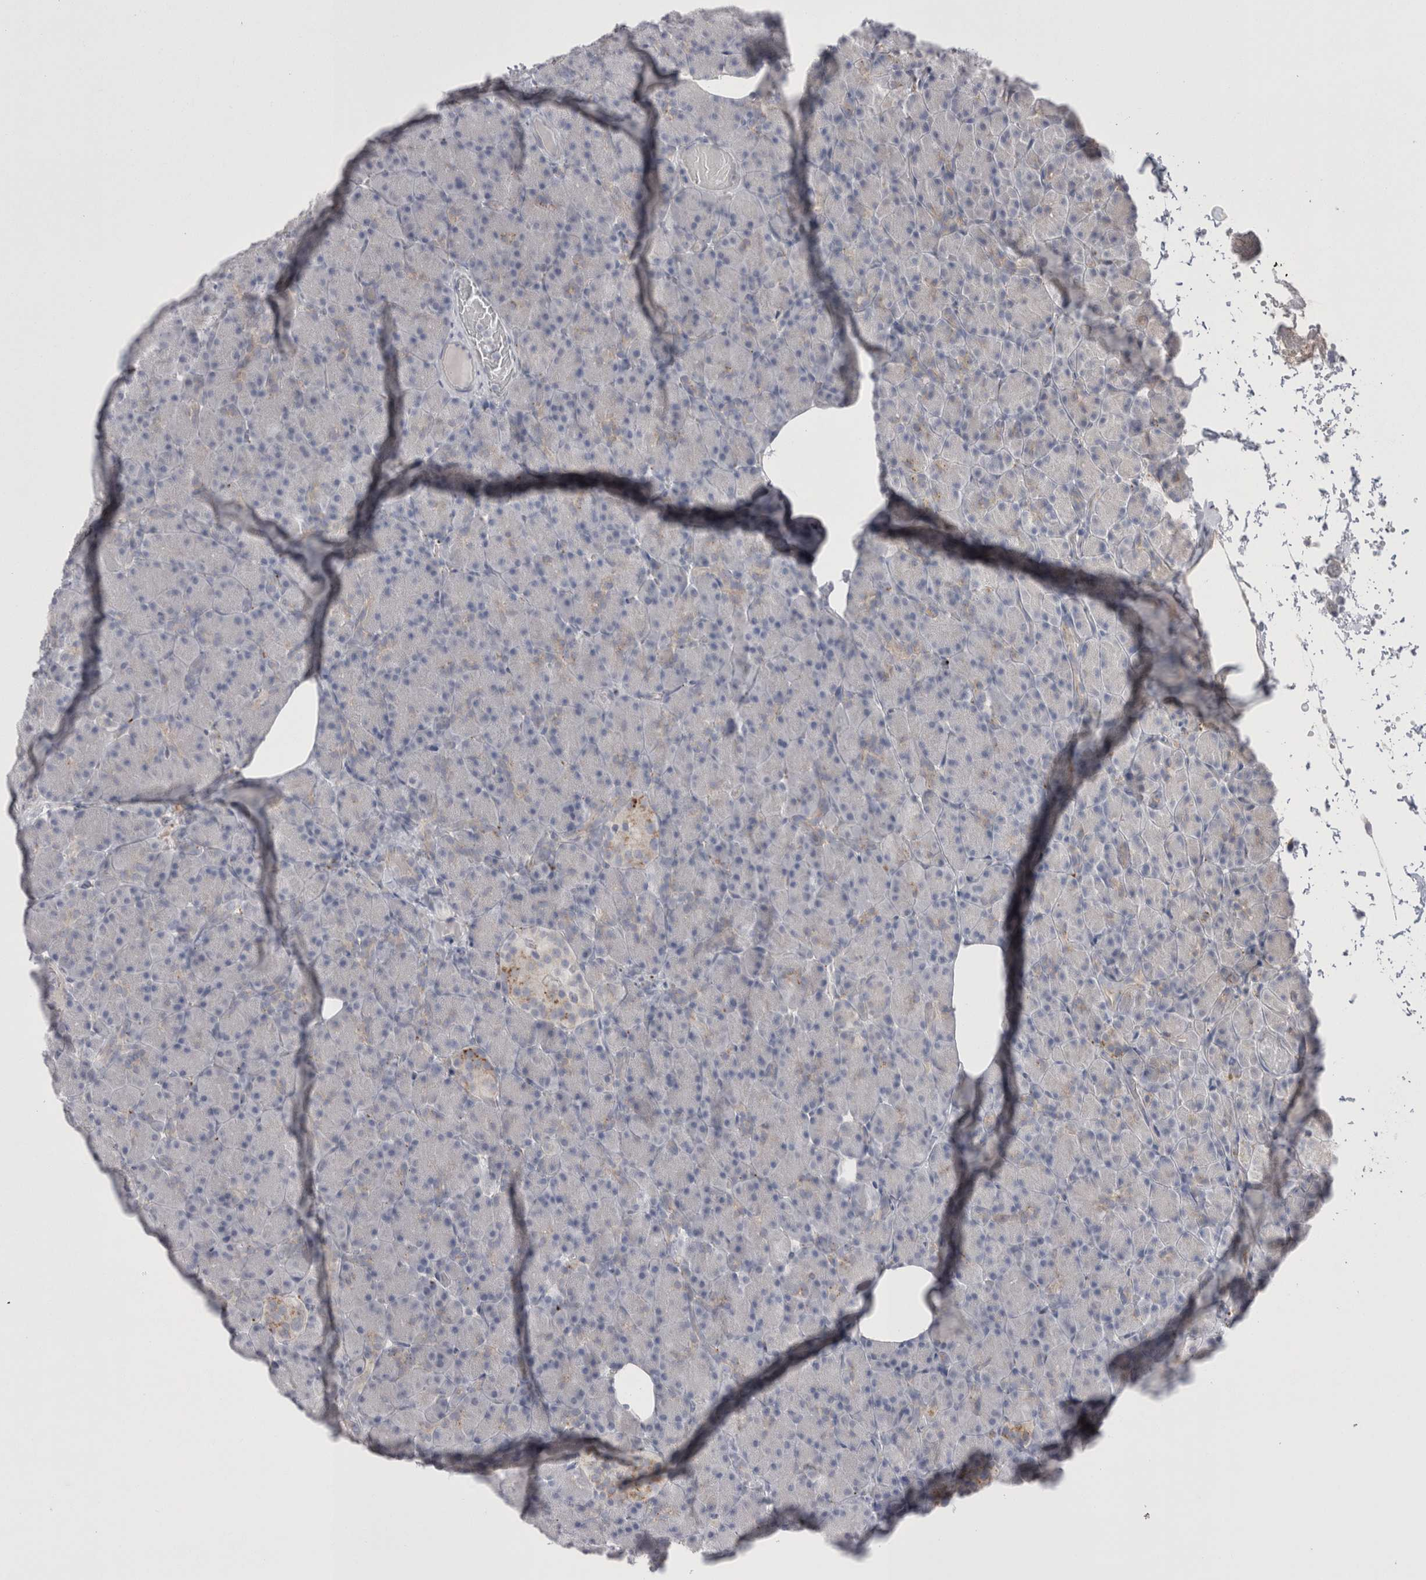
{"staining": {"intensity": "weak", "quantity": "25%-75%", "location": "cytoplasmic/membranous"}, "tissue": "pancreas", "cell_type": "Exocrine glandular cells", "image_type": "normal", "snomed": [{"axis": "morphology", "description": "Normal tissue, NOS"}, {"axis": "topography", "description": "Pancreas"}], "caption": "High-magnification brightfield microscopy of benign pancreas stained with DAB (brown) and counterstained with hematoxylin (blue). exocrine glandular cells exhibit weak cytoplasmic/membranous expression is appreciated in approximately25%-75% of cells.", "gene": "EPDR1", "patient": {"sex": "female", "age": 43}}